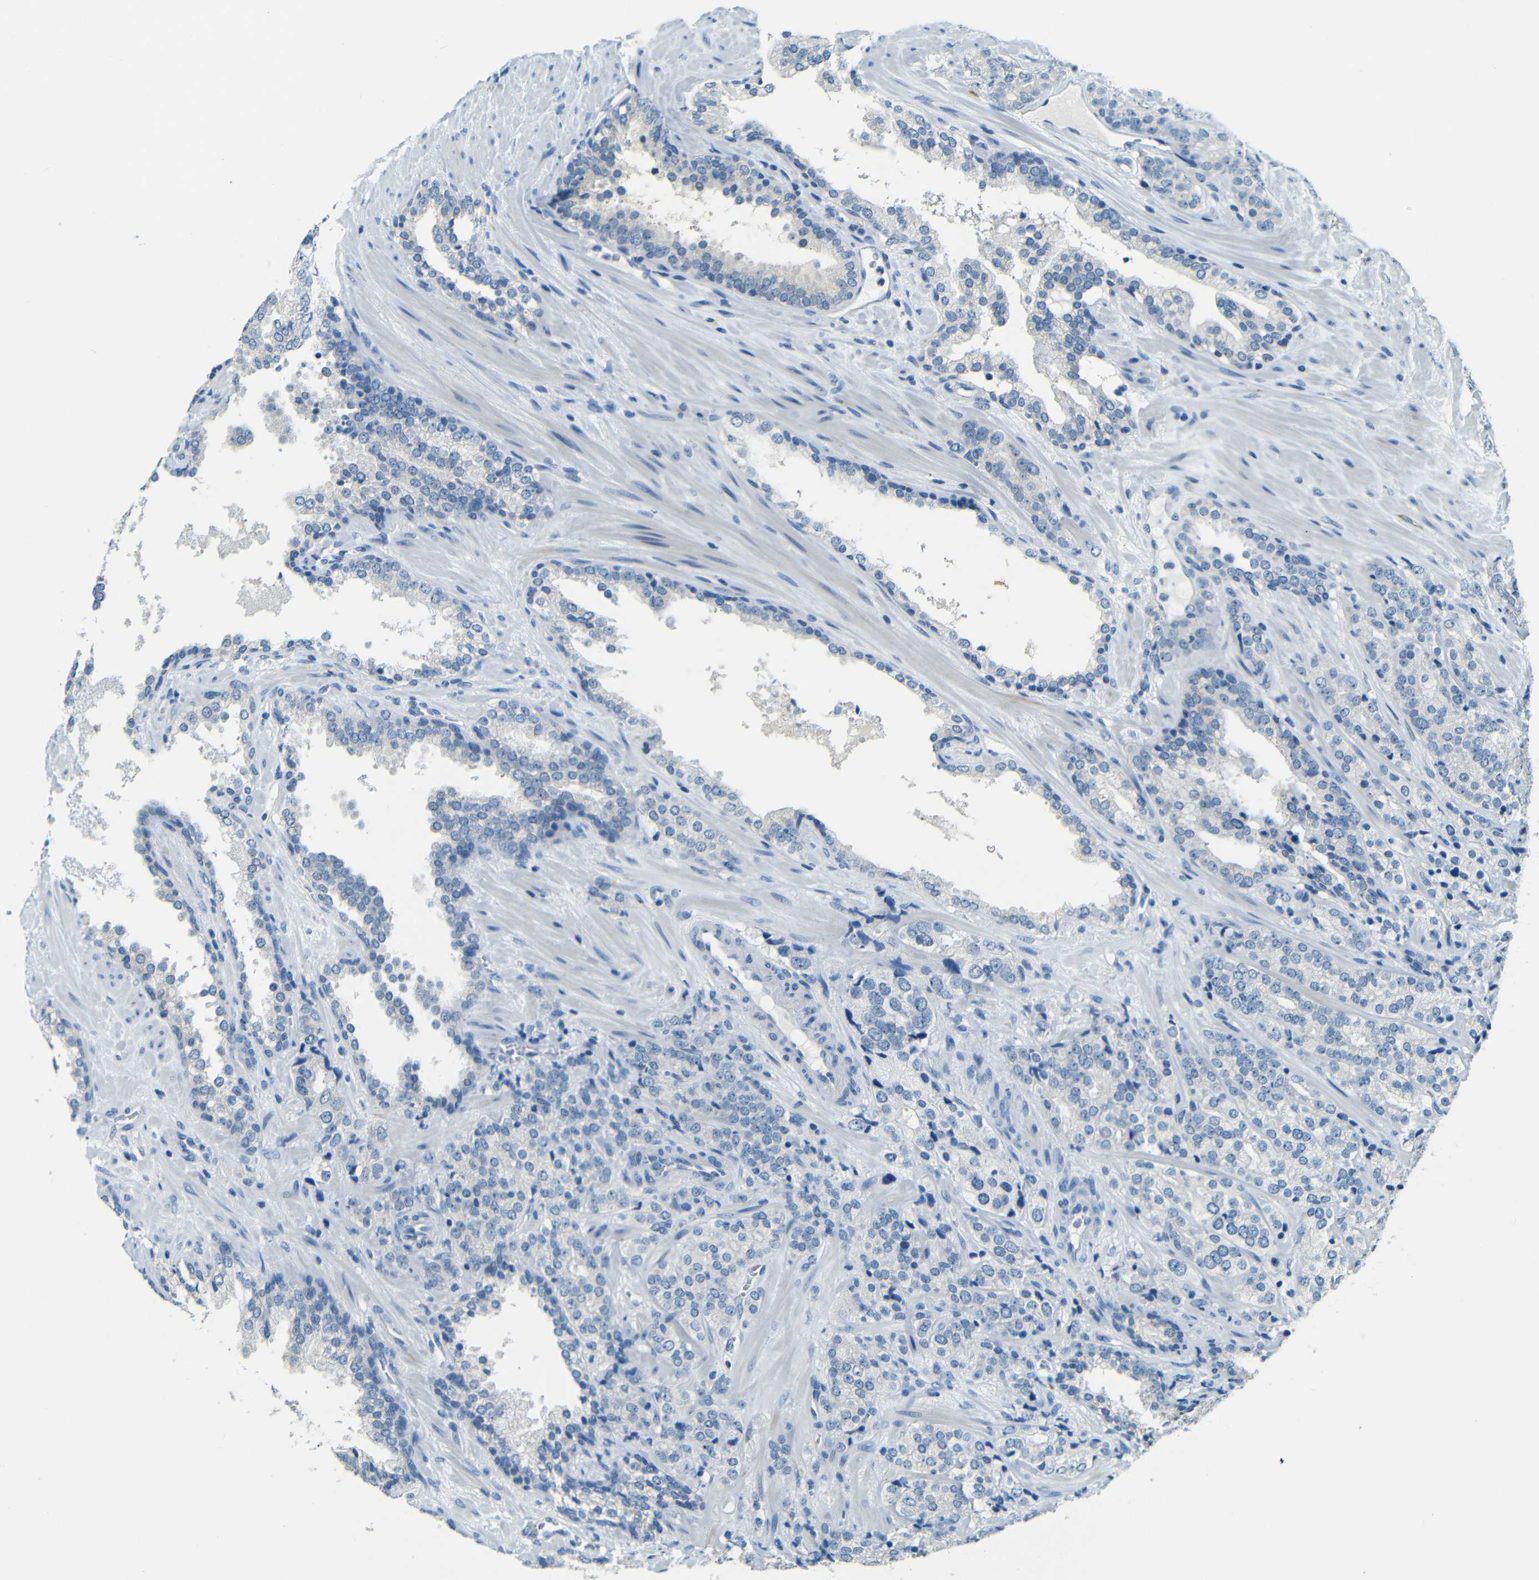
{"staining": {"intensity": "negative", "quantity": "none", "location": "none"}, "tissue": "prostate cancer", "cell_type": "Tumor cells", "image_type": "cancer", "snomed": [{"axis": "morphology", "description": "Adenocarcinoma, High grade"}, {"axis": "topography", "description": "Prostate"}], "caption": "This is a photomicrograph of immunohistochemistry staining of prostate cancer (adenocarcinoma (high-grade)), which shows no staining in tumor cells.", "gene": "ZMAT1", "patient": {"sex": "male", "age": 71}}